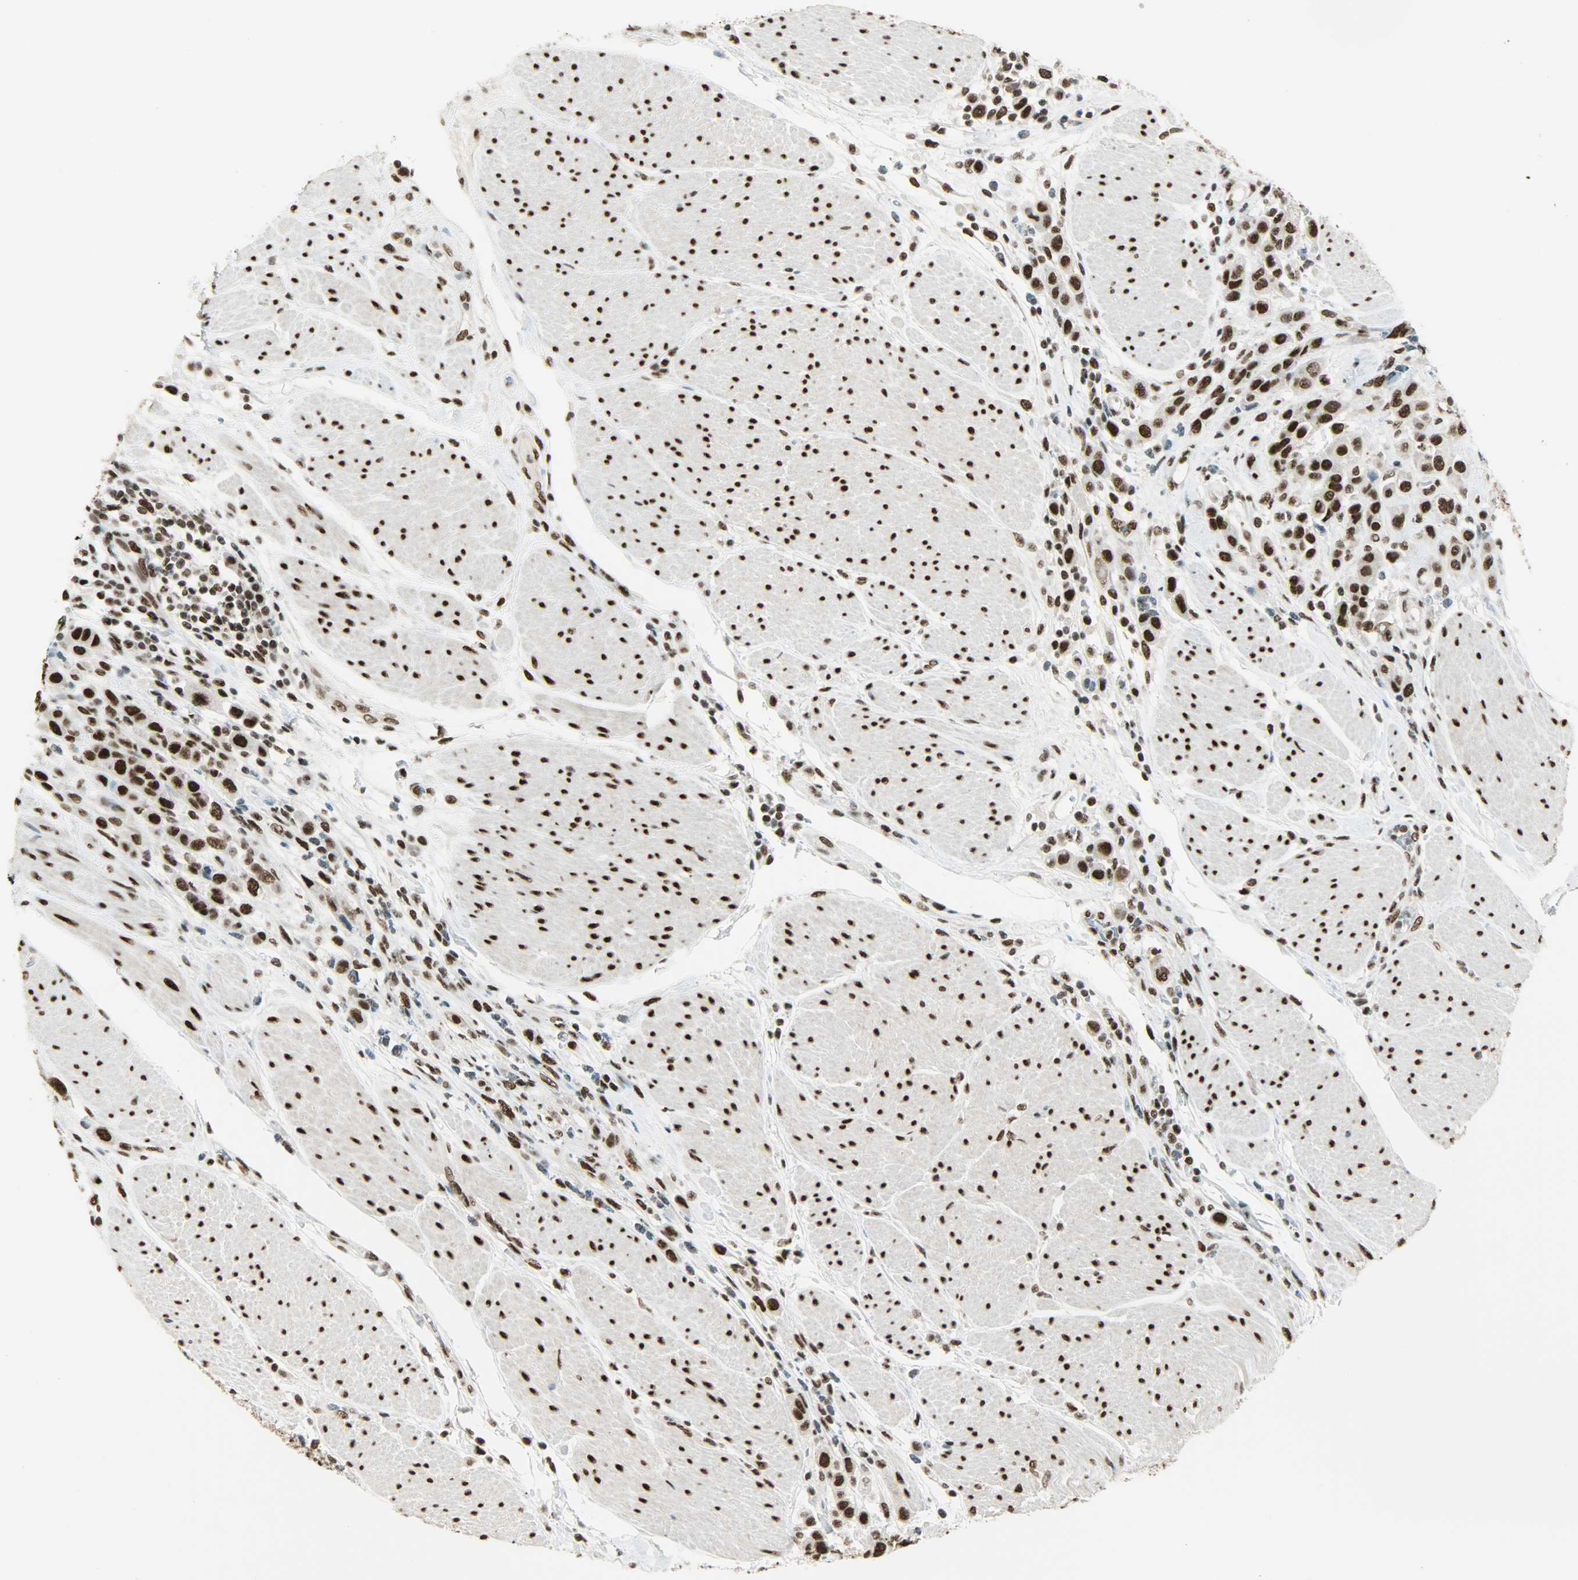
{"staining": {"intensity": "strong", "quantity": ">75%", "location": "nuclear"}, "tissue": "urothelial cancer", "cell_type": "Tumor cells", "image_type": "cancer", "snomed": [{"axis": "morphology", "description": "Urothelial carcinoma, High grade"}, {"axis": "topography", "description": "Urinary bladder"}], "caption": "Immunohistochemical staining of urothelial cancer reveals strong nuclear protein expression in about >75% of tumor cells. (brown staining indicates protein expression, while blue staining denotes nuclei).", "gene": "MYEF2", "patient": {"sex": "male", "age": 50}}